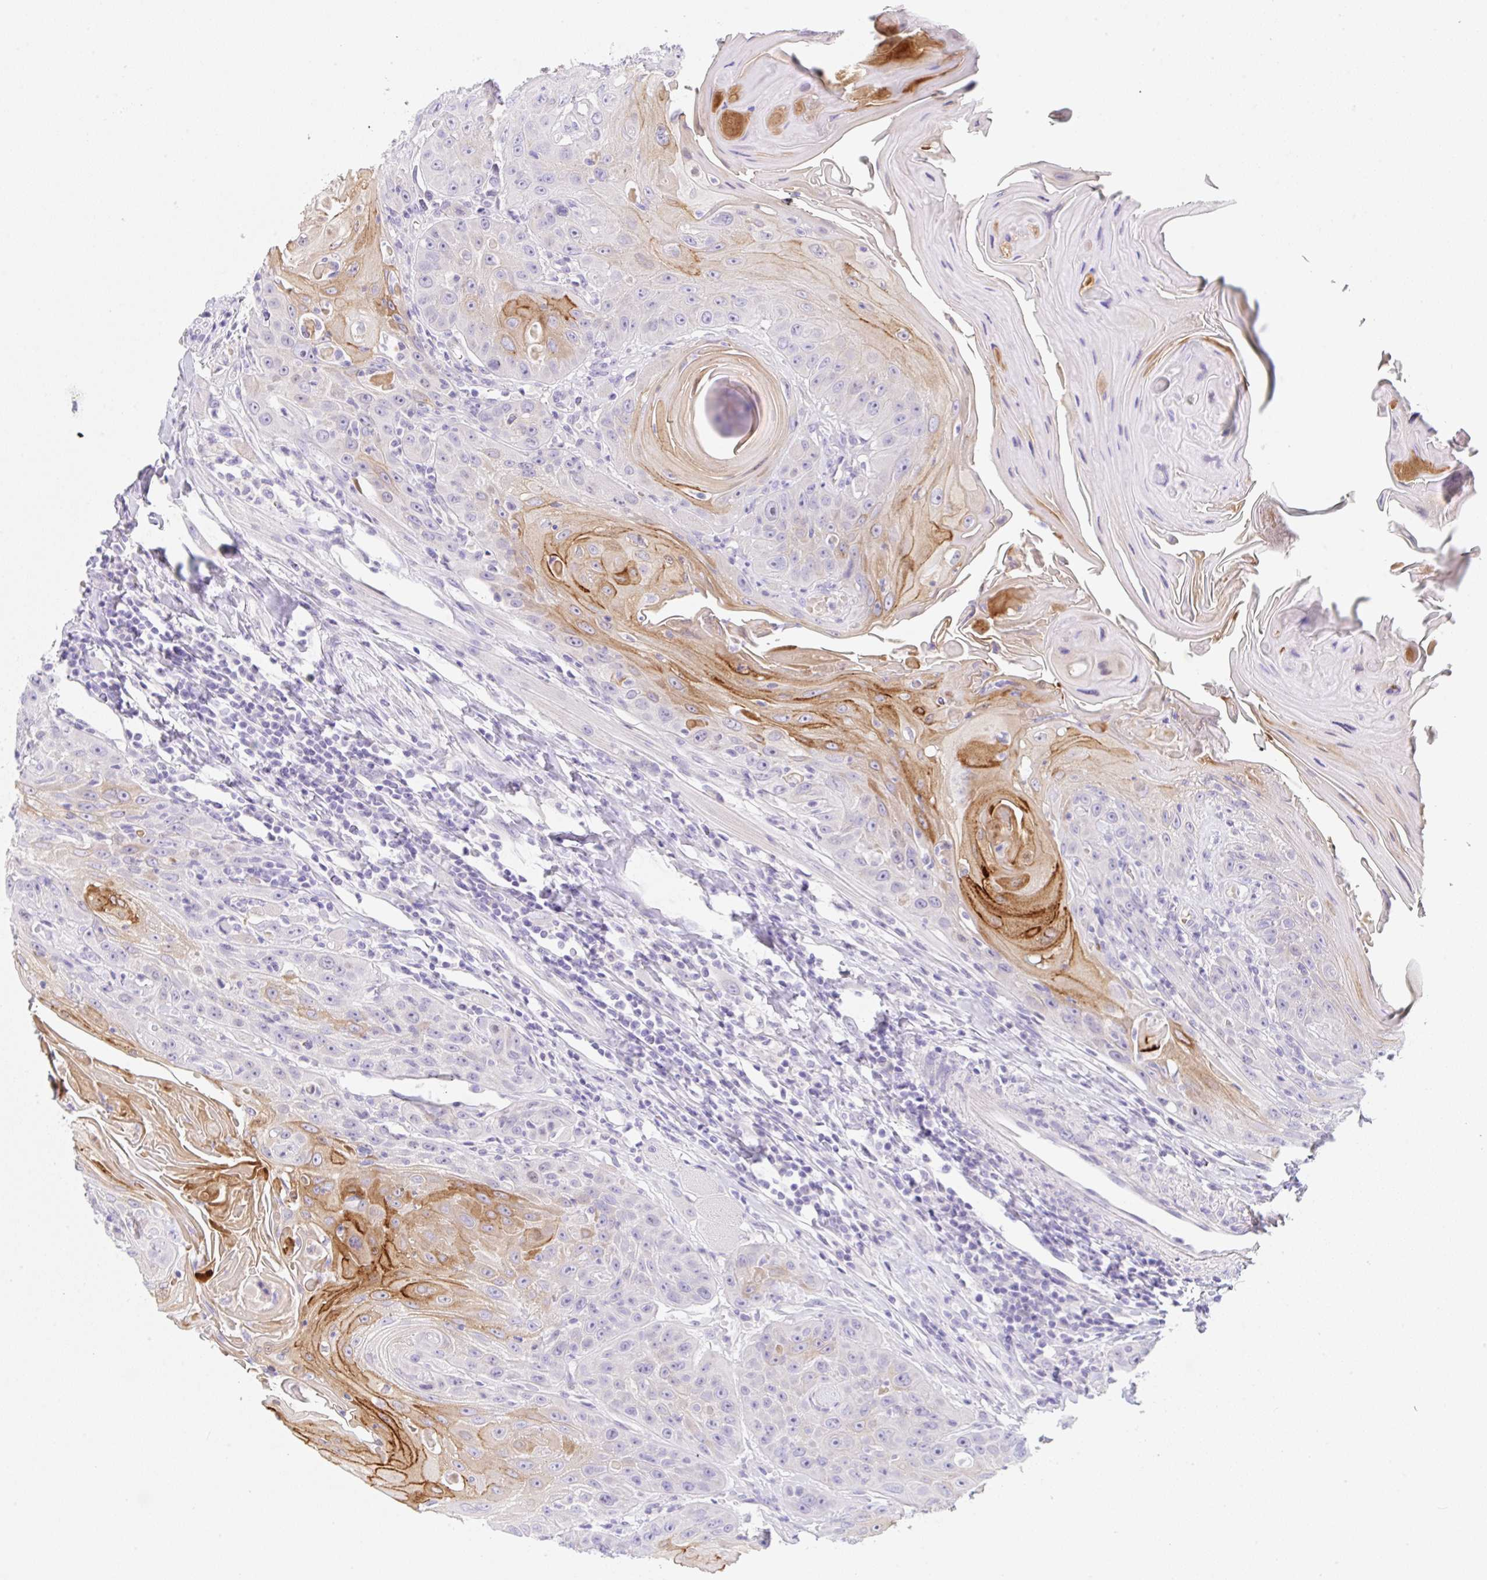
{"staining": {"intensity": "strong", "quantity": "<25%", "location": "cytoplasmic/membranous"}, "tissue": "head and neck cancer", "cell_type": "Tumor cells", "image_type": "cancer", "snomed": [{"axis": "morphology", "description": "Squamous cell carcinoma, NOS"}, {"axis": "topography", "description": "Head-Neck"}], "caption": "Immunohistochemistry photomicrograph of neoplastic tissue: head and neck cancer (squamous cell carcinoma) stained using immunohistochemistry (IHC) exhibits medium levels of strong protein expression localized specifically in the cytoplasmic/membranous of tumor cells, appearing as a cytoplasmic/membranous brown color.", "gene": "KLK8", "patient": {"sex": "female", "age": 59}}